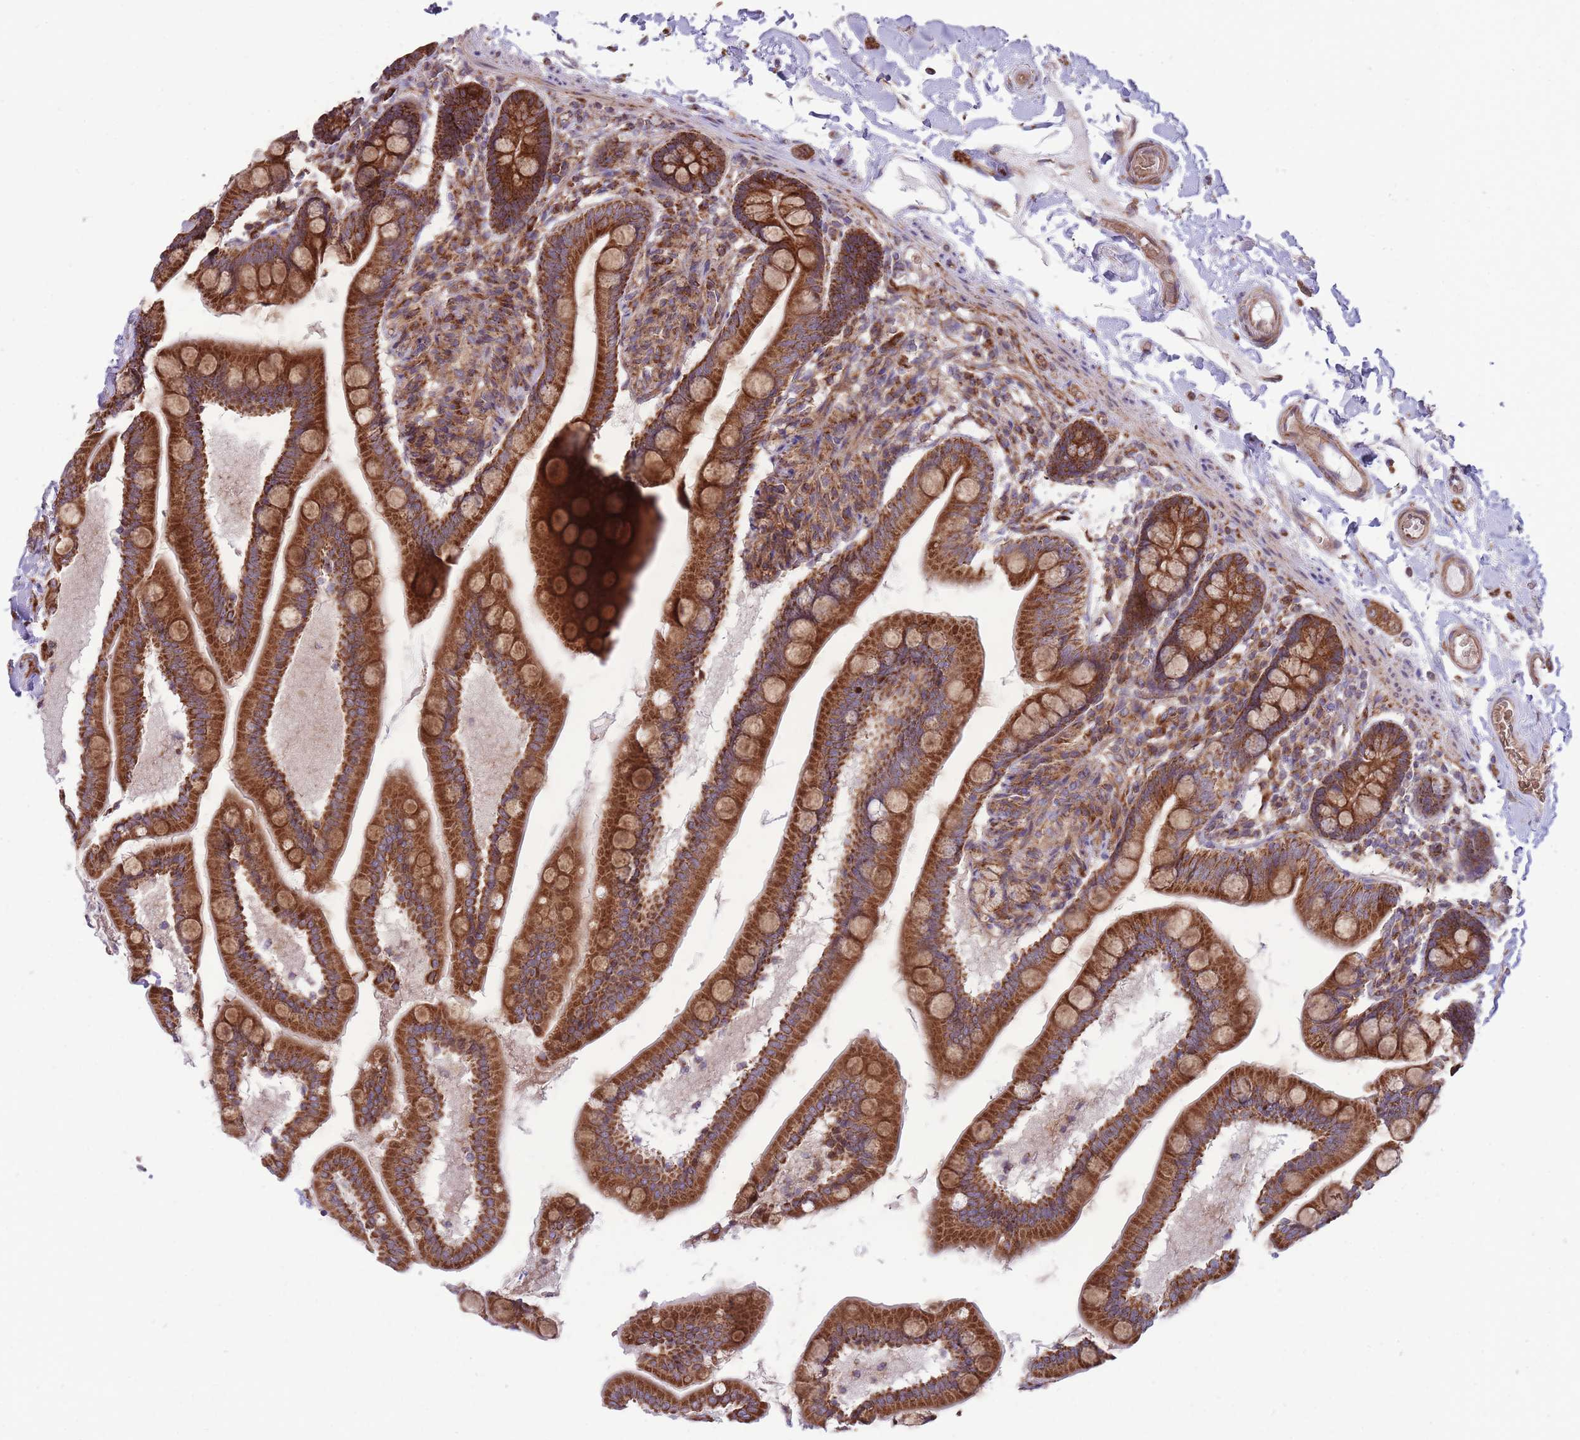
{"staining": {"intensity": "strong", "quantity": ">75%", "location": "cytoplasmic/membranous"}, "tissue": "small intestine", "cell_type": "Glandular cells", "image_type": "normal", "snomed": [{"axis": "morphology", "description": "Normal tissue, NOS"}, {"axis": "topography", "description": "Small intestine"}], "caption": "Immunohistochemistry (IHC) photomicrograph of benign human small intestine stained for a protein (brown), which demonstrates high levels of strong cytoplasmic/membranous staining in about >75% of glandular cells.", "gene": "ANKRD10", "patient": {"sex": "female", "age": 64}}